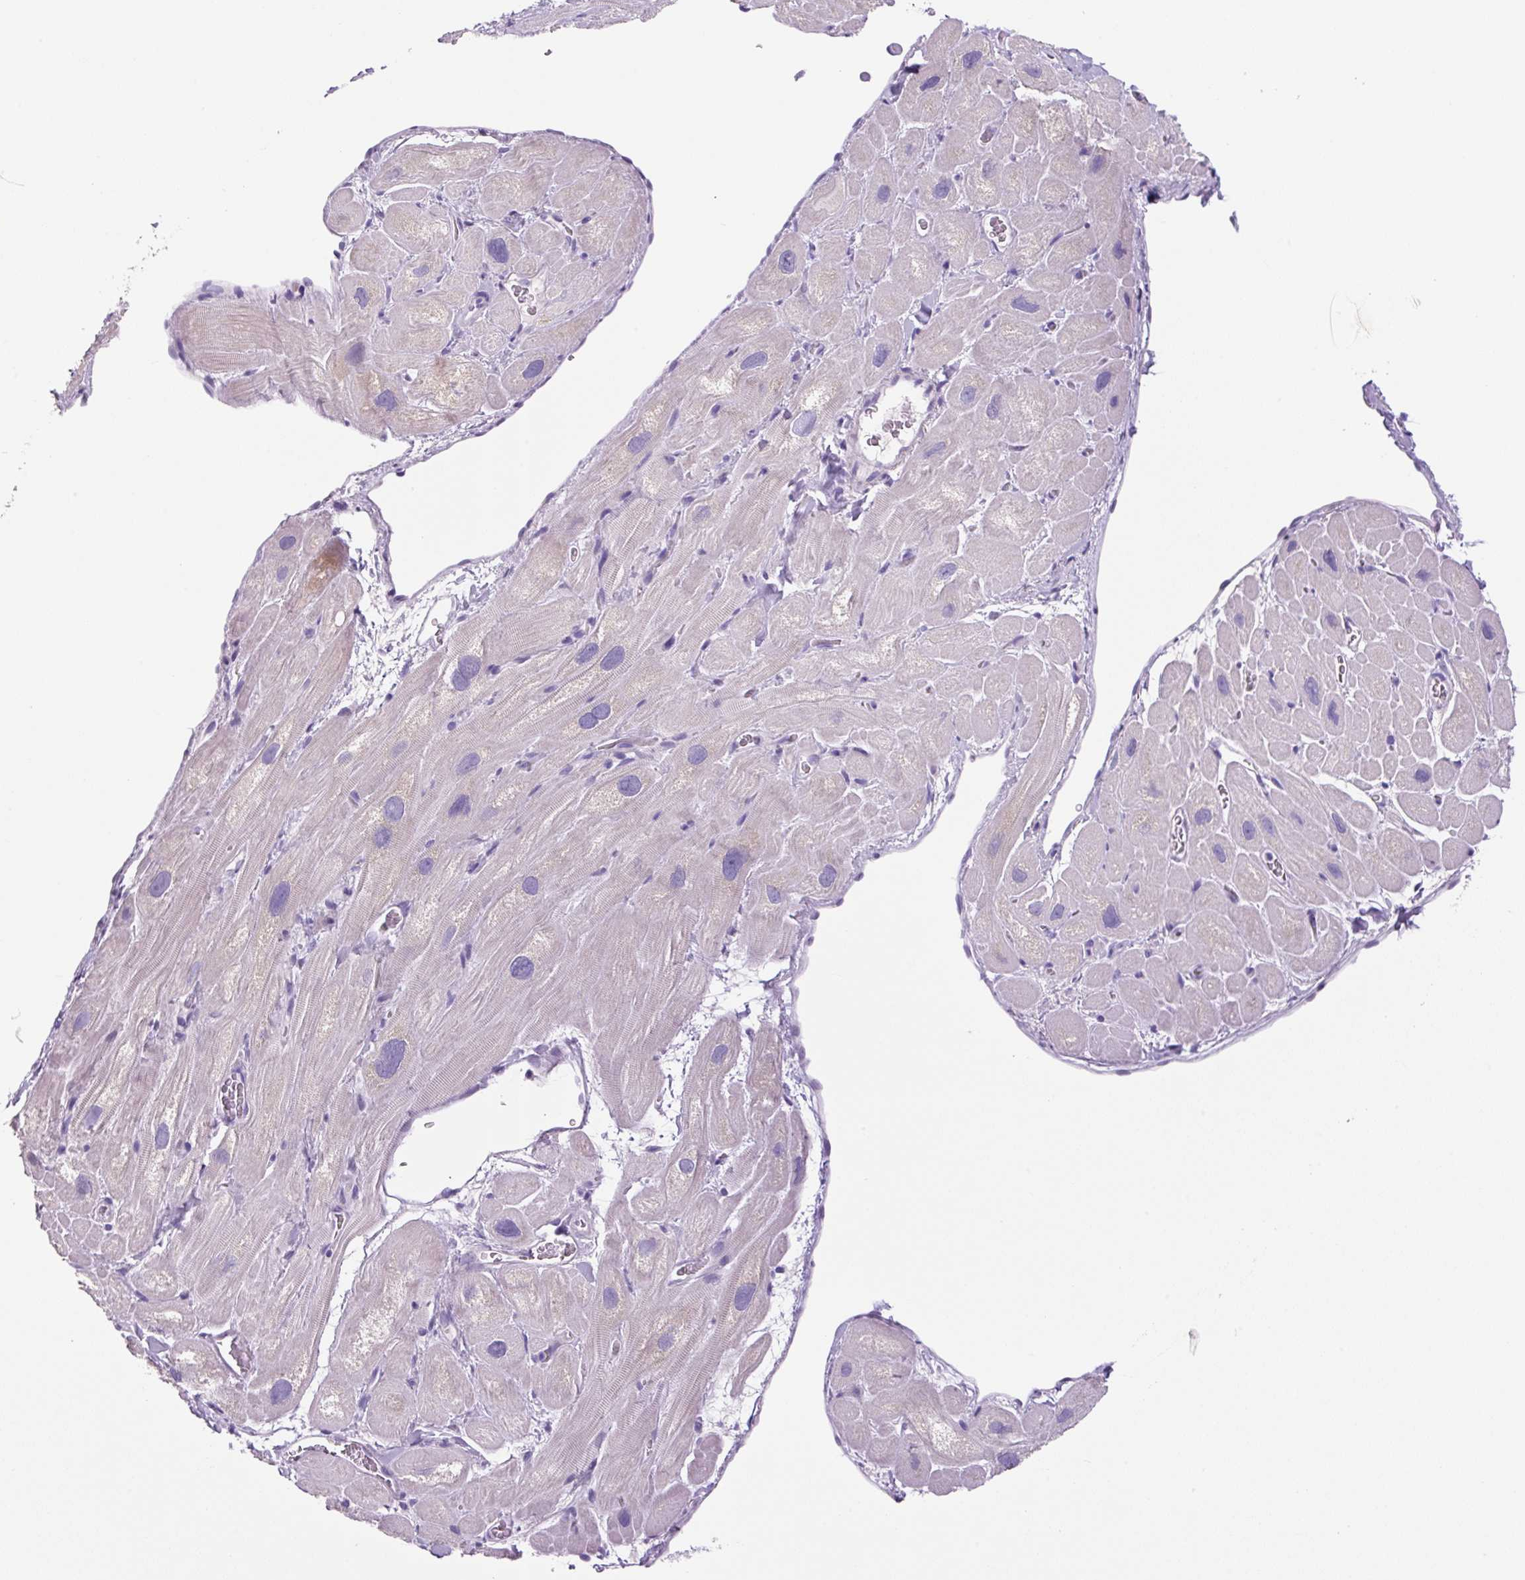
{"staining": {"intensity": "weak", "quantity": "<25%", "location": "cytoplasmic/membranous"}, "tissue": "heart muscle", "cell_type": "Cardiomyocytes", "image_type": "normal", "snomed": [{"axis": "morphology", "description": "Normal tissue, NOS"}, {"axis": "topography", "description": "Heart"}], "caption": "Immunohistochemistry micrograph of benign heart muscle: heart muscle stained with DAB shows no significant protein positivity in cardiomyocytes.", "gene": "CHGA", "patient": {"sex": "male", "age": 49}}